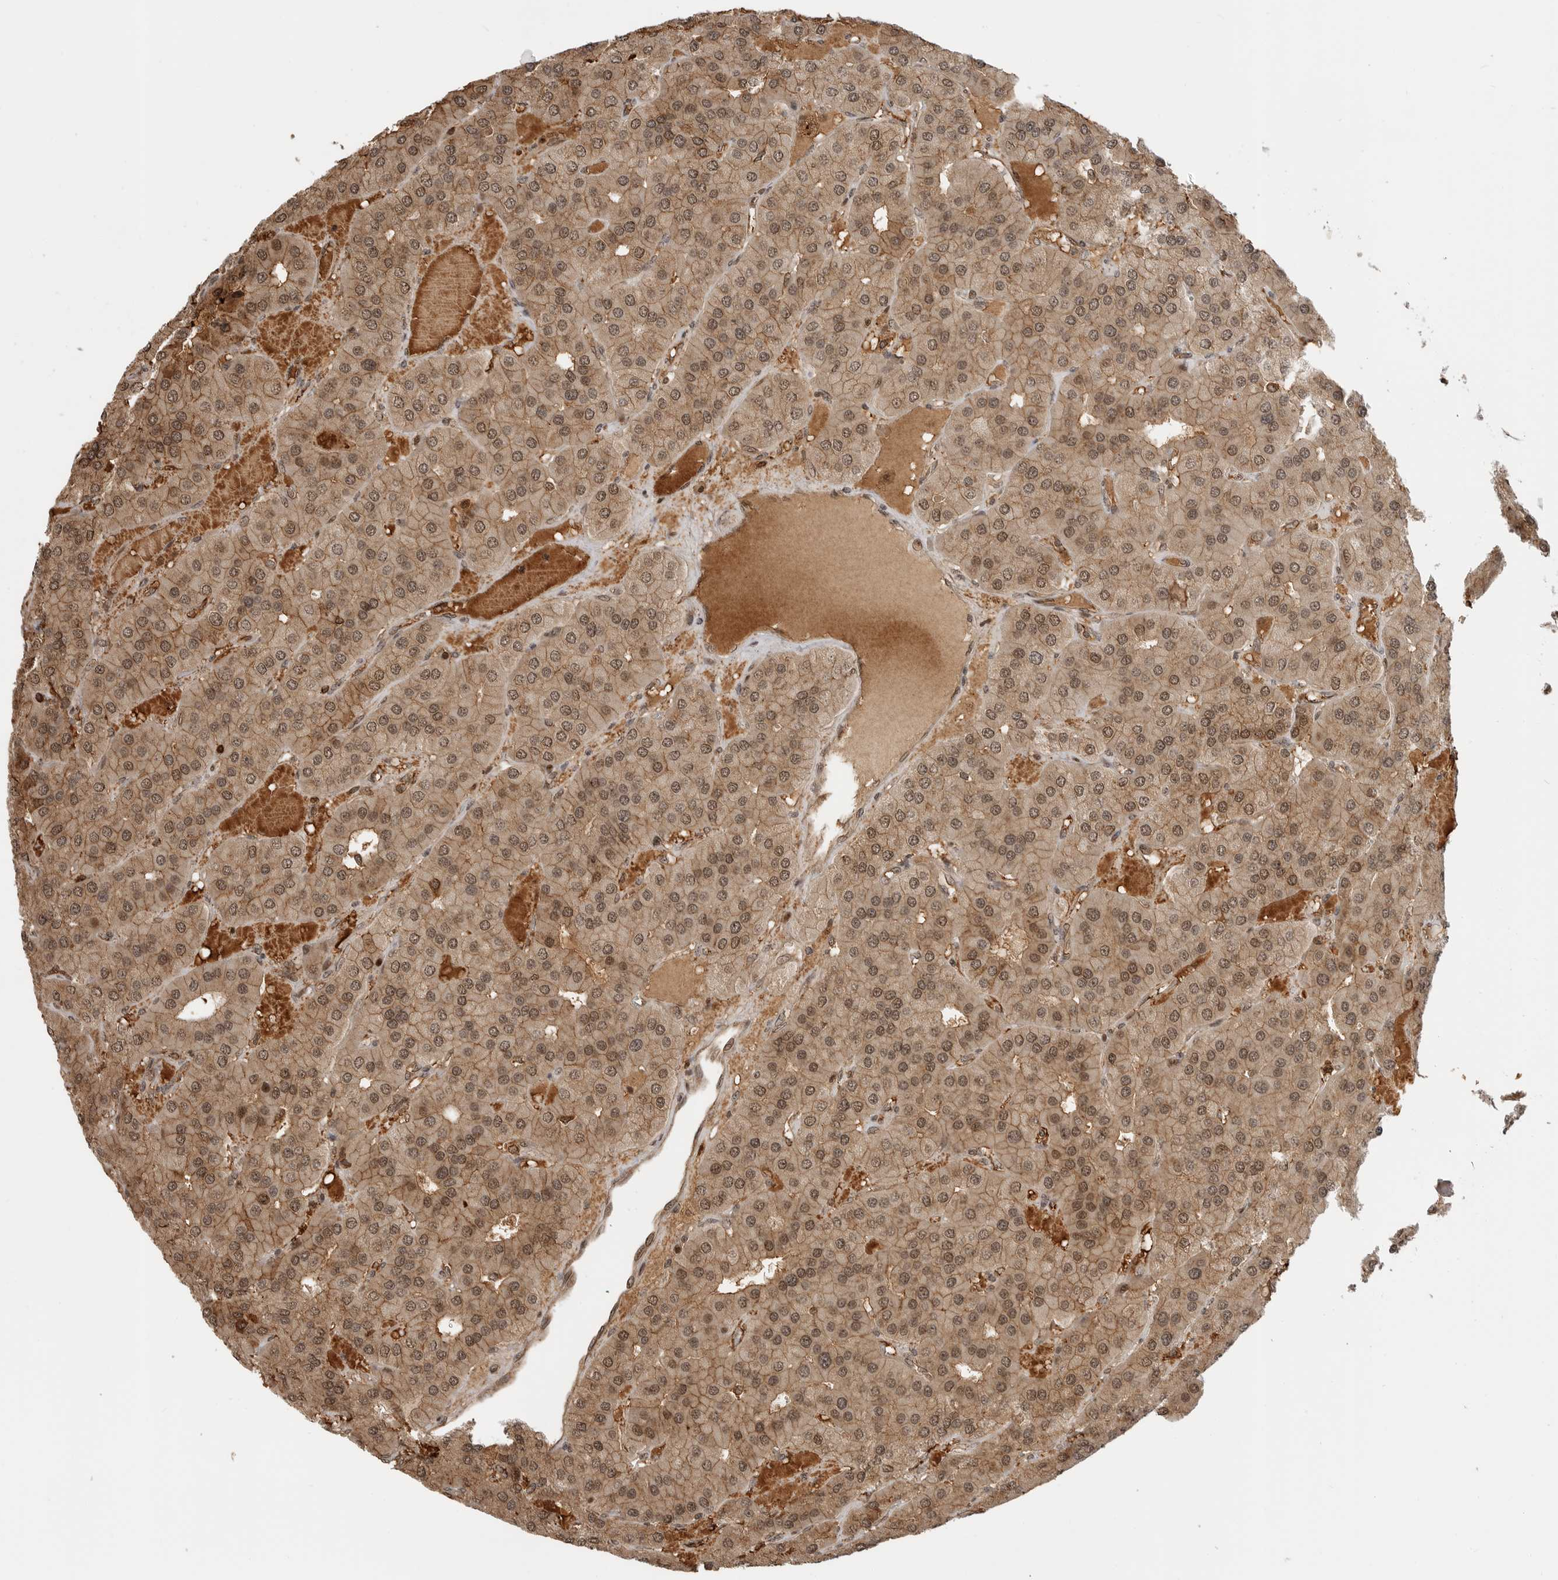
{"staining": {"intensity": "strong", "quantity": ">75%", "location": "cytoplasmic/membranous,nuclear"}, "tissue": "parathyroid gland", "cell_type": "Glandular cells", "image_type": "normal", "snomed": [{"axis": "morphology", "description": "Normal tissue, NOS"}, {"axis": "morphology", "description": "Adenoma, NOS"}, {"axis": "topography", "description": "Parathyroid gland"}], "caption": "Parathyroid gland stained with a brown dye shows strong cytoplasmic/membranous,nuclear positive positivity in approximately >75% of glandular cells.", "gene": "BMP2K", "patient": {"sex": "female", "age": 86}}